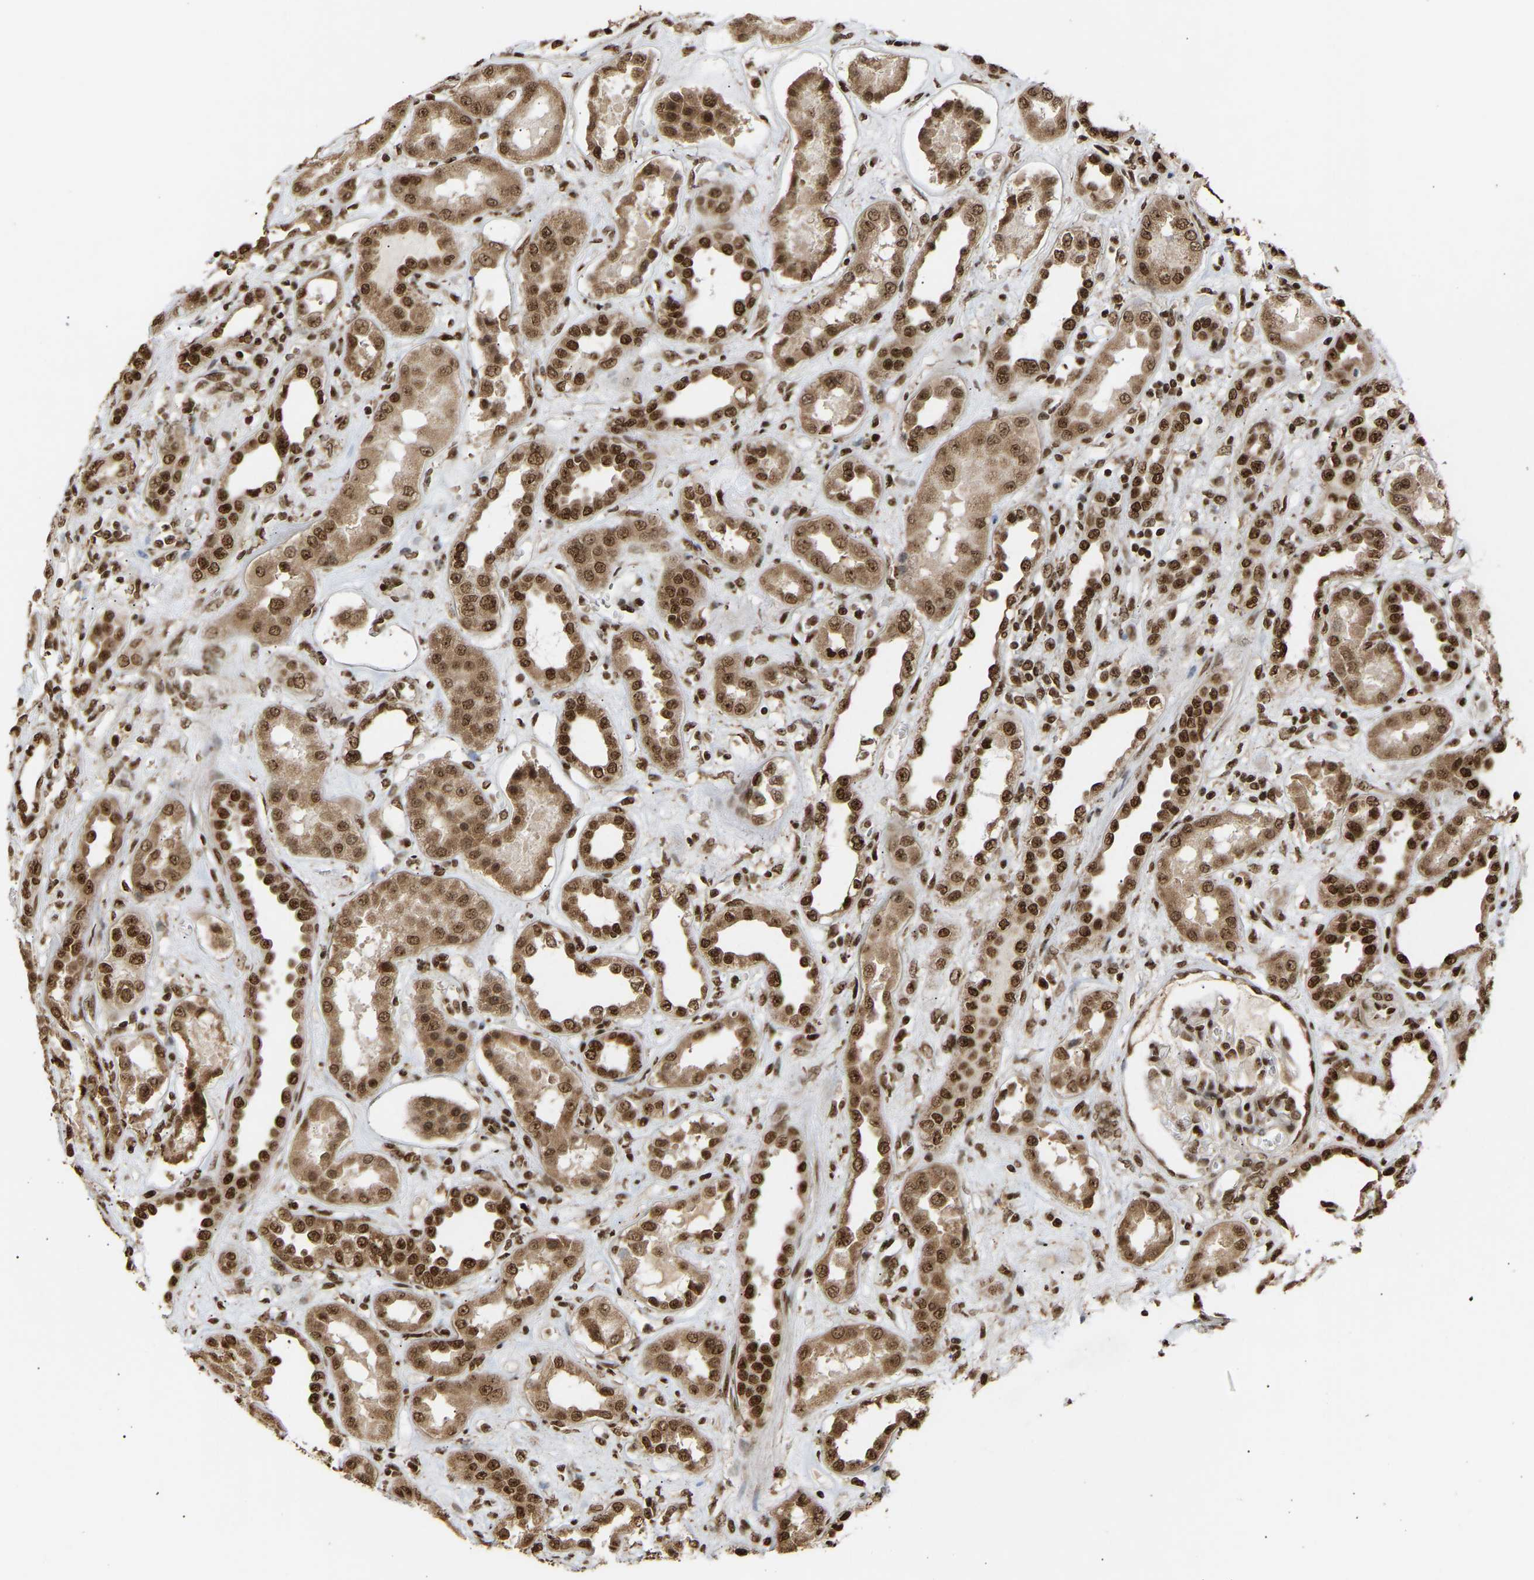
{"staining": {"intensity": "strong", "quantity": ">75%", "location": "nuclear"}, "tissue": "kidney", "cell_type": "Cells in glomeruli", "image_type": "normal", "snomed": [{"axis": "morphology", "description": "Normal tissue, NOS"}, {"axis": "topography", "description": "Kidney"}], "caption": "Normal kidney shows strong nuclear positivity in about >75% of cells in glomeruli.", "gene": "ALYREF", "patient": {"sex": "male", "age": 59}}